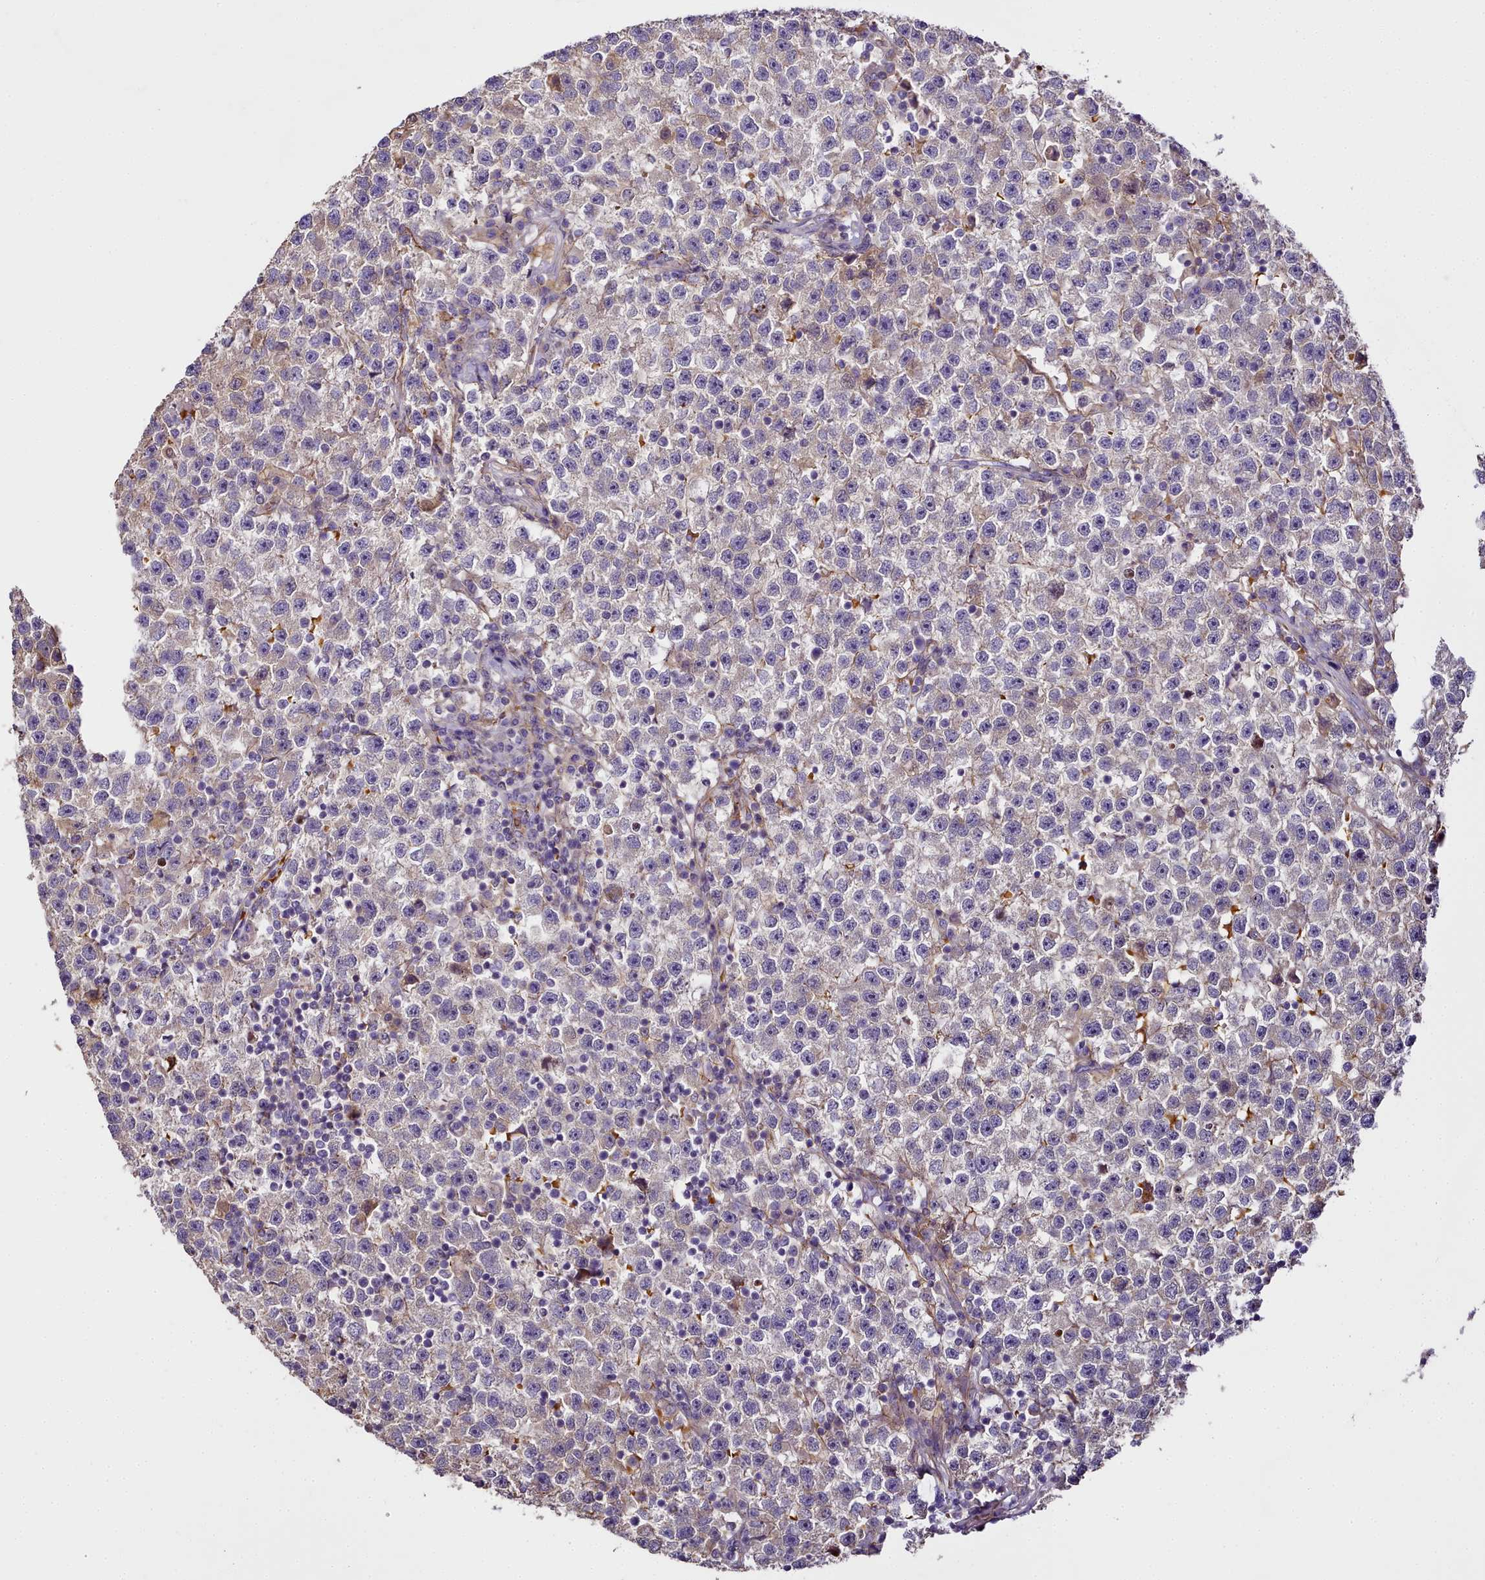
{"staining": {"intensity": "negative", "quantity": "none", "location": "none"}, "tissue": "testis cancer", "cell_type": "Tumor cells", "image_type": "cancer", "snomed": [{"axis": "morphology", "description": "Seminoma, NOS"}, {"axis": "topography", "description": "Testis"}], "caption": "Immunohistochemistry histopathology image of seminoma (testis) stained for a protein (brown), which exhibits no positivity in tumor cells. Brightfield microscopy of IHC stained with DAB (3,3'-diaminobenzidine) (brown) and hematoxylin (blue), captured at high magnification.", "gene": "NBPF1", "patient": {"sex": "male", "age": 22}}